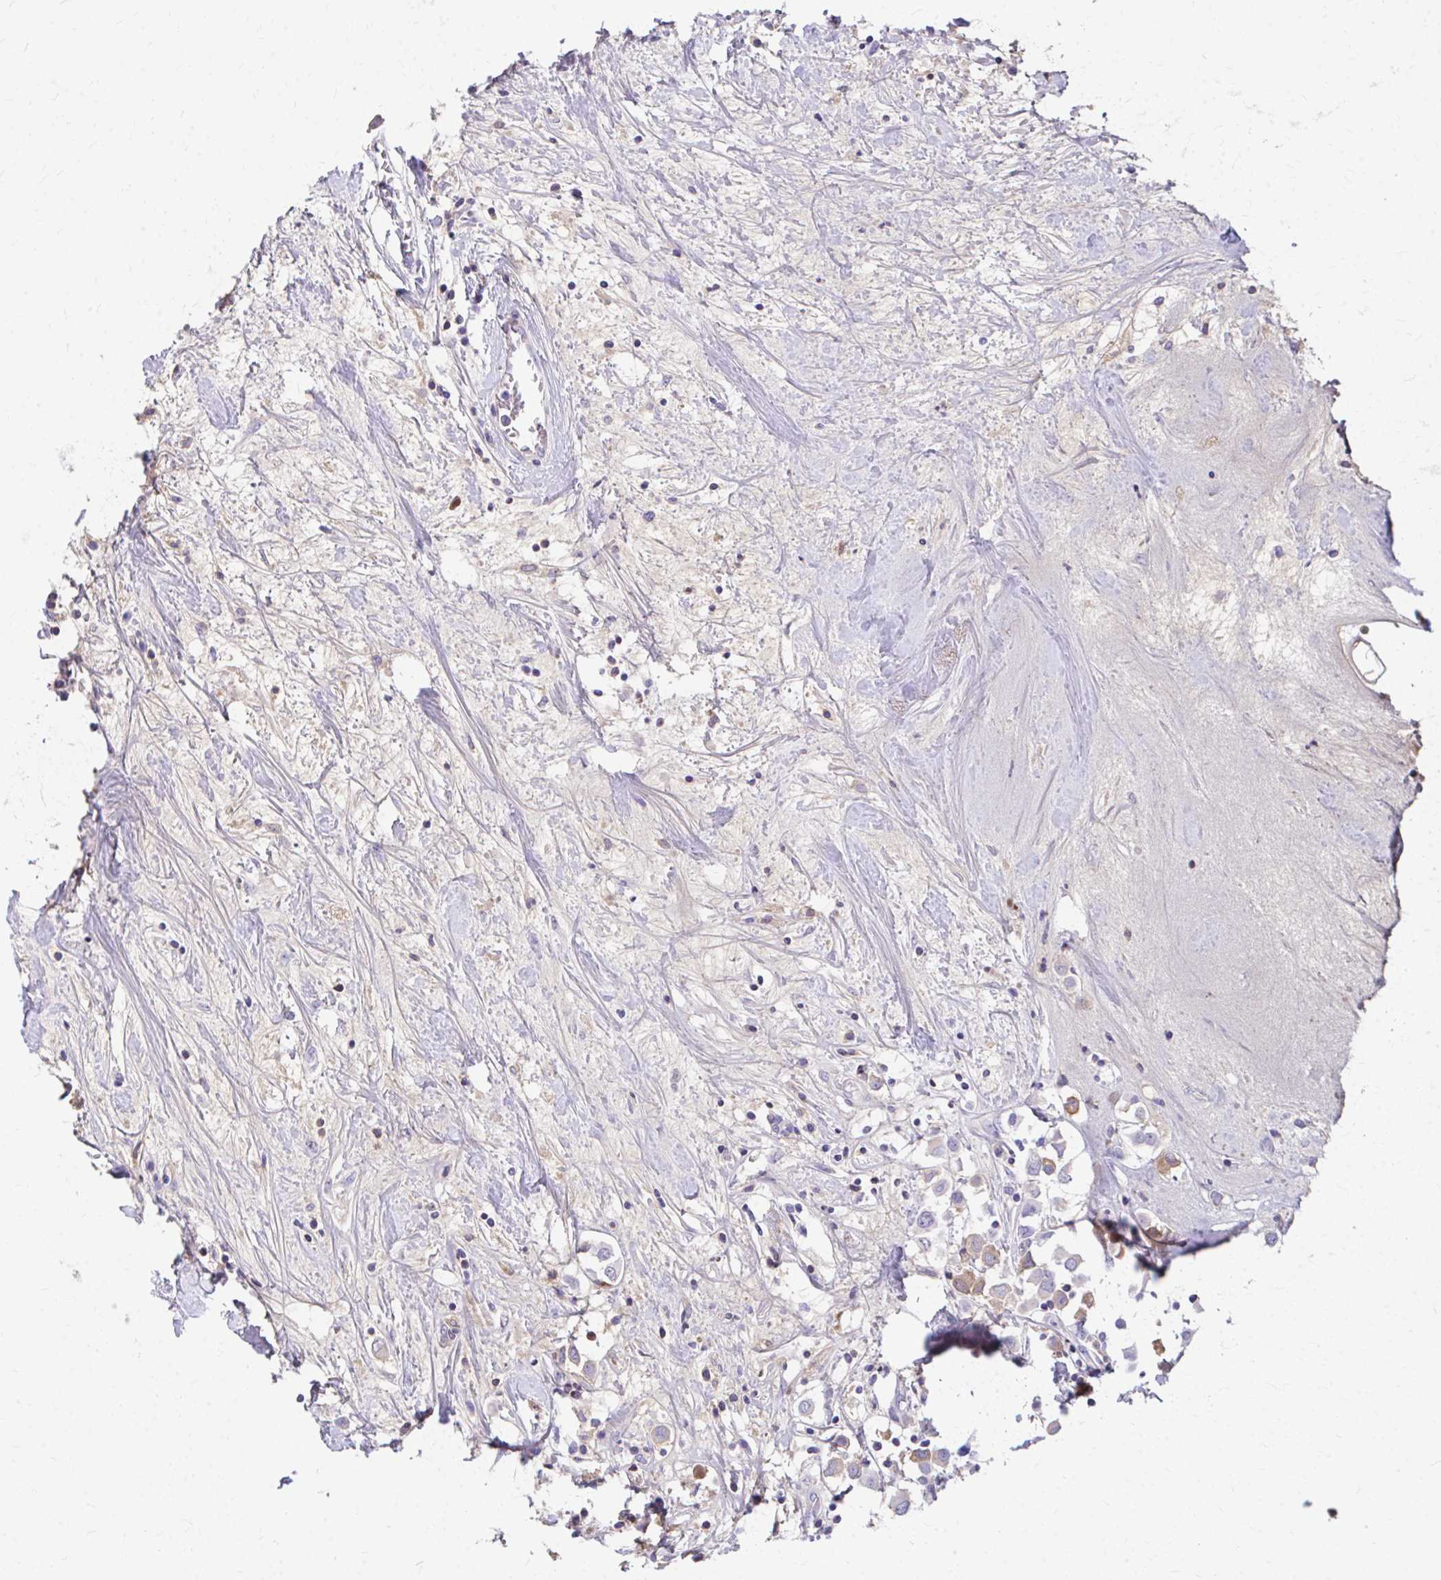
{"staining": {"intensity": "weak", "quantity": "<25%", "location": "cytoplasmic/membranous"}, "tissue": "breast cancer", "cell_type": "Tumor cells", "image_type": "cancer", "snomed": [{"axis": "morphology", "description": "Duct carcinoma"}, {"axis": "topography", "description": "Breast"}], "caption": "Histopathology image shows no significant protein expression in tumor cells of breast intraductal carcinoma.", "gene": "CFH", "patient": {"sex": "female", "age": 61}}